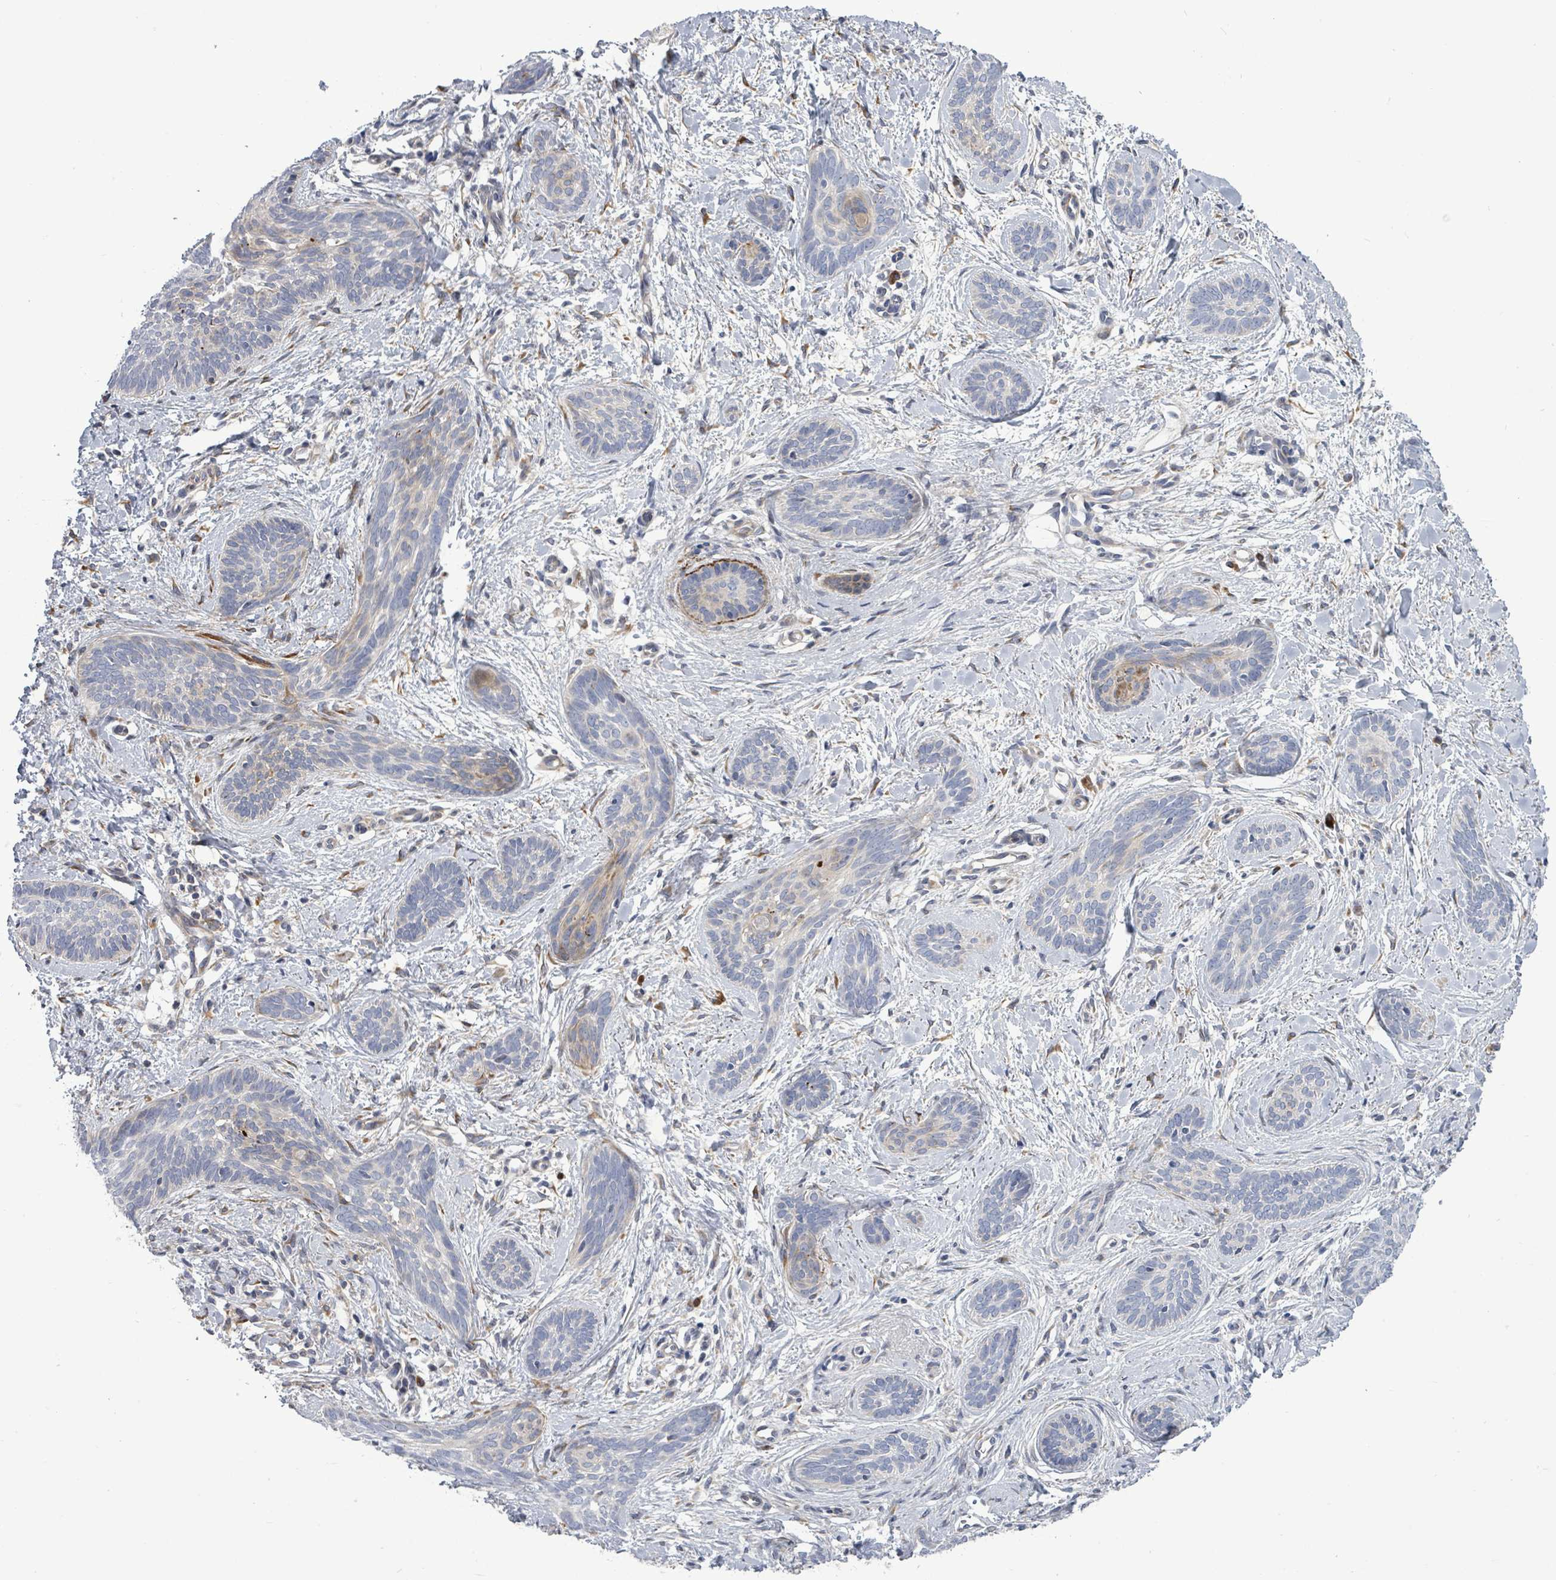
{"staining": {"intensity": "negative", "quantity": "none", "location": "none"}, "tissue": "skin cancer", "cell_type": "Tumor cells", "image_type": "cancer", "snomed": [{"axis": "morphology", "description": "Basal cell carcinoma"}, {"axis": "topography", "description": "Skin"}], "caption": "Immunohistochemistry of human skin cancer shows no staining in tumor cells.", "gene": "SAR1A", "patient": {"sex": "female", "age": 81}}